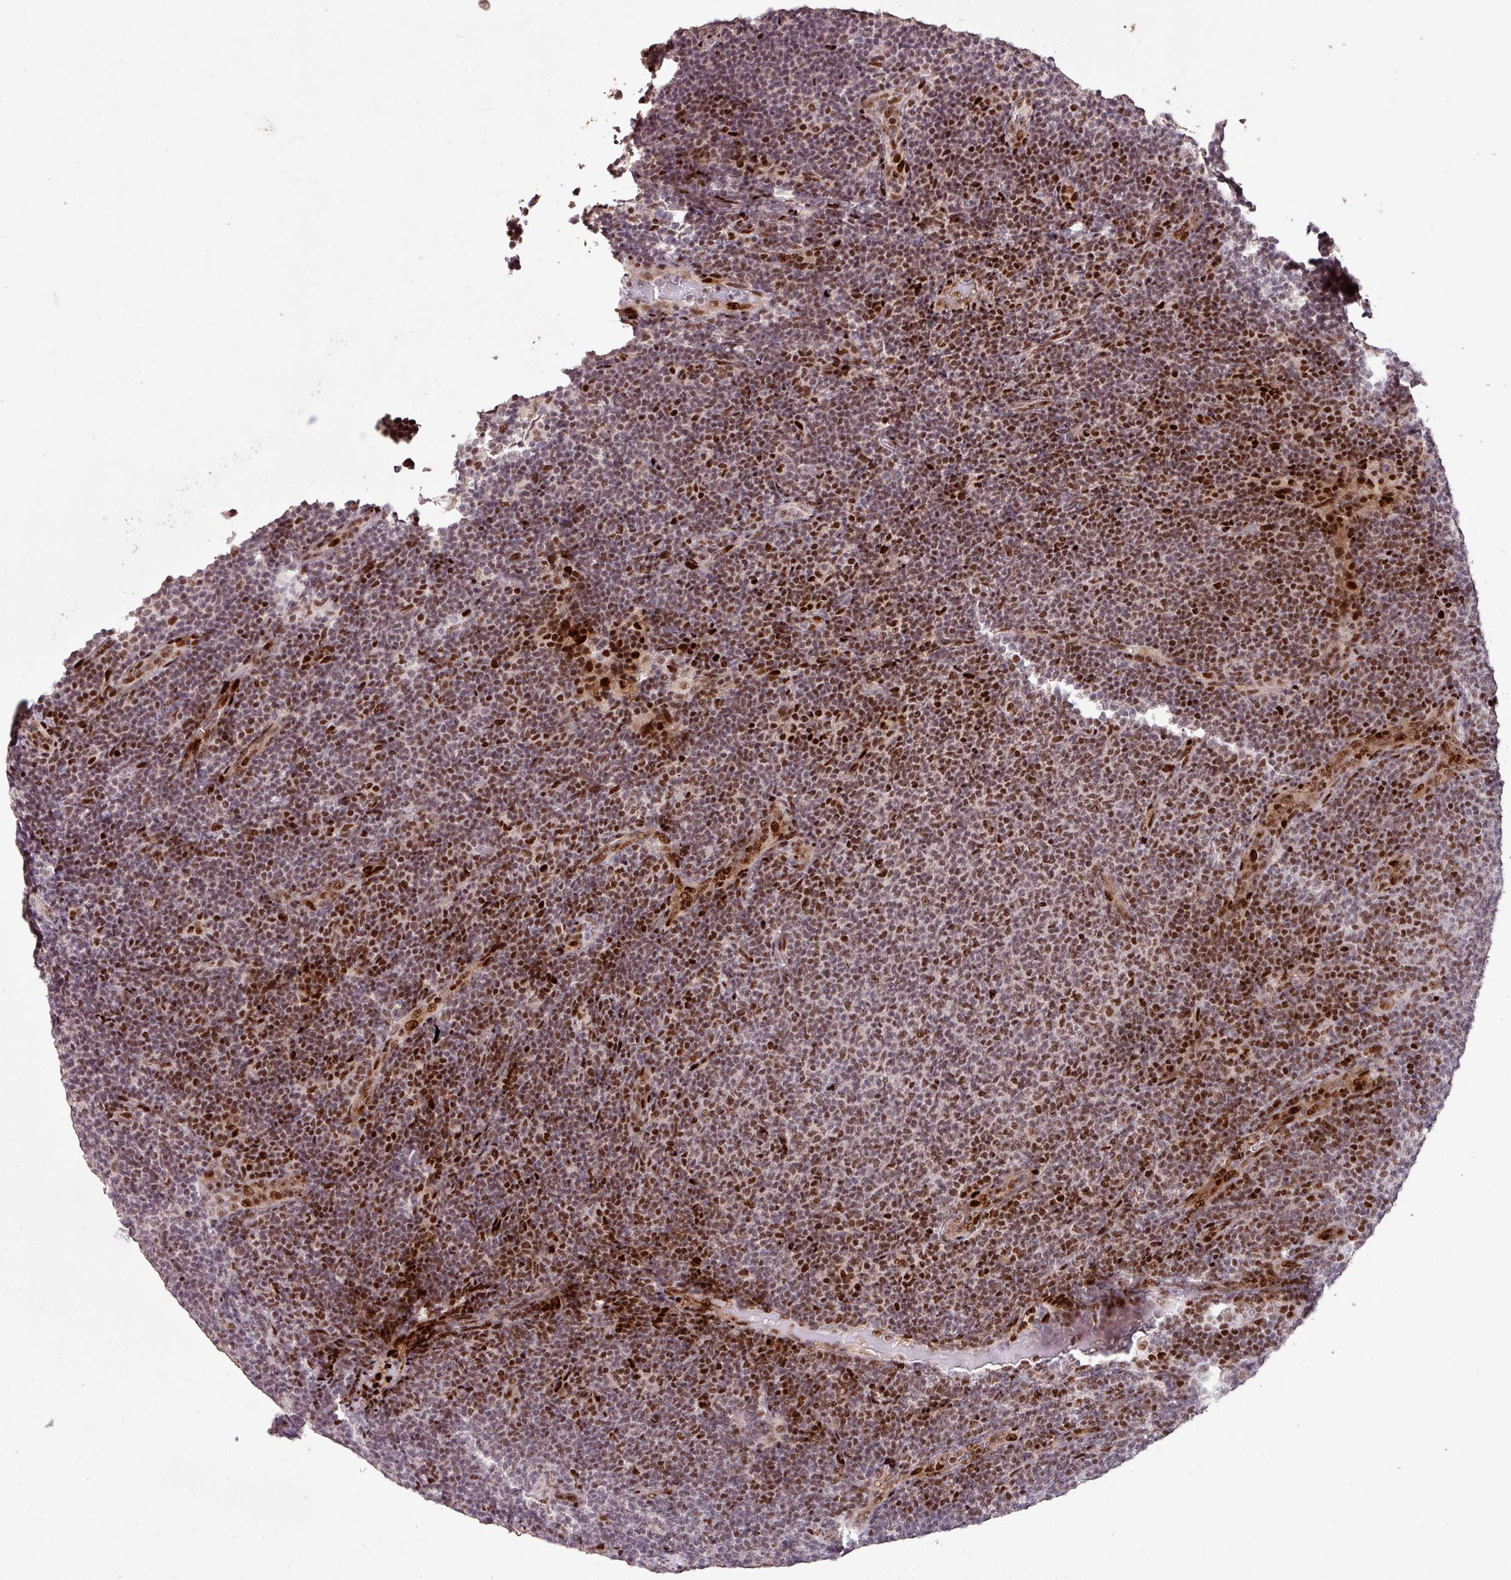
{"staining": {"intensity": "strong", "quantity": "25%-75%", "location": "nuclear"}, "tissue": "lymphoma", "cell_type": "Tumor cells", "image_type": "cancer", "snomed": [{"axis": "morphology", "description": "Malignant lymphoma, non-Hodgkin's type, Low grade"}, {"axis": "topography", "description": "Lymph node"}], "caption": "Tumor cells show high levels of strong nuclear expression in about 25%-75% of cells in human lymphoma. The staining is performed using DAB (3,3'-diaminobenzidine) brown chromogen to label protein expression. The nuclei are counter-stained blue using hematoxylin.", "gene": "ZNF709", "patient": {"sex": "male", "age": 66}}